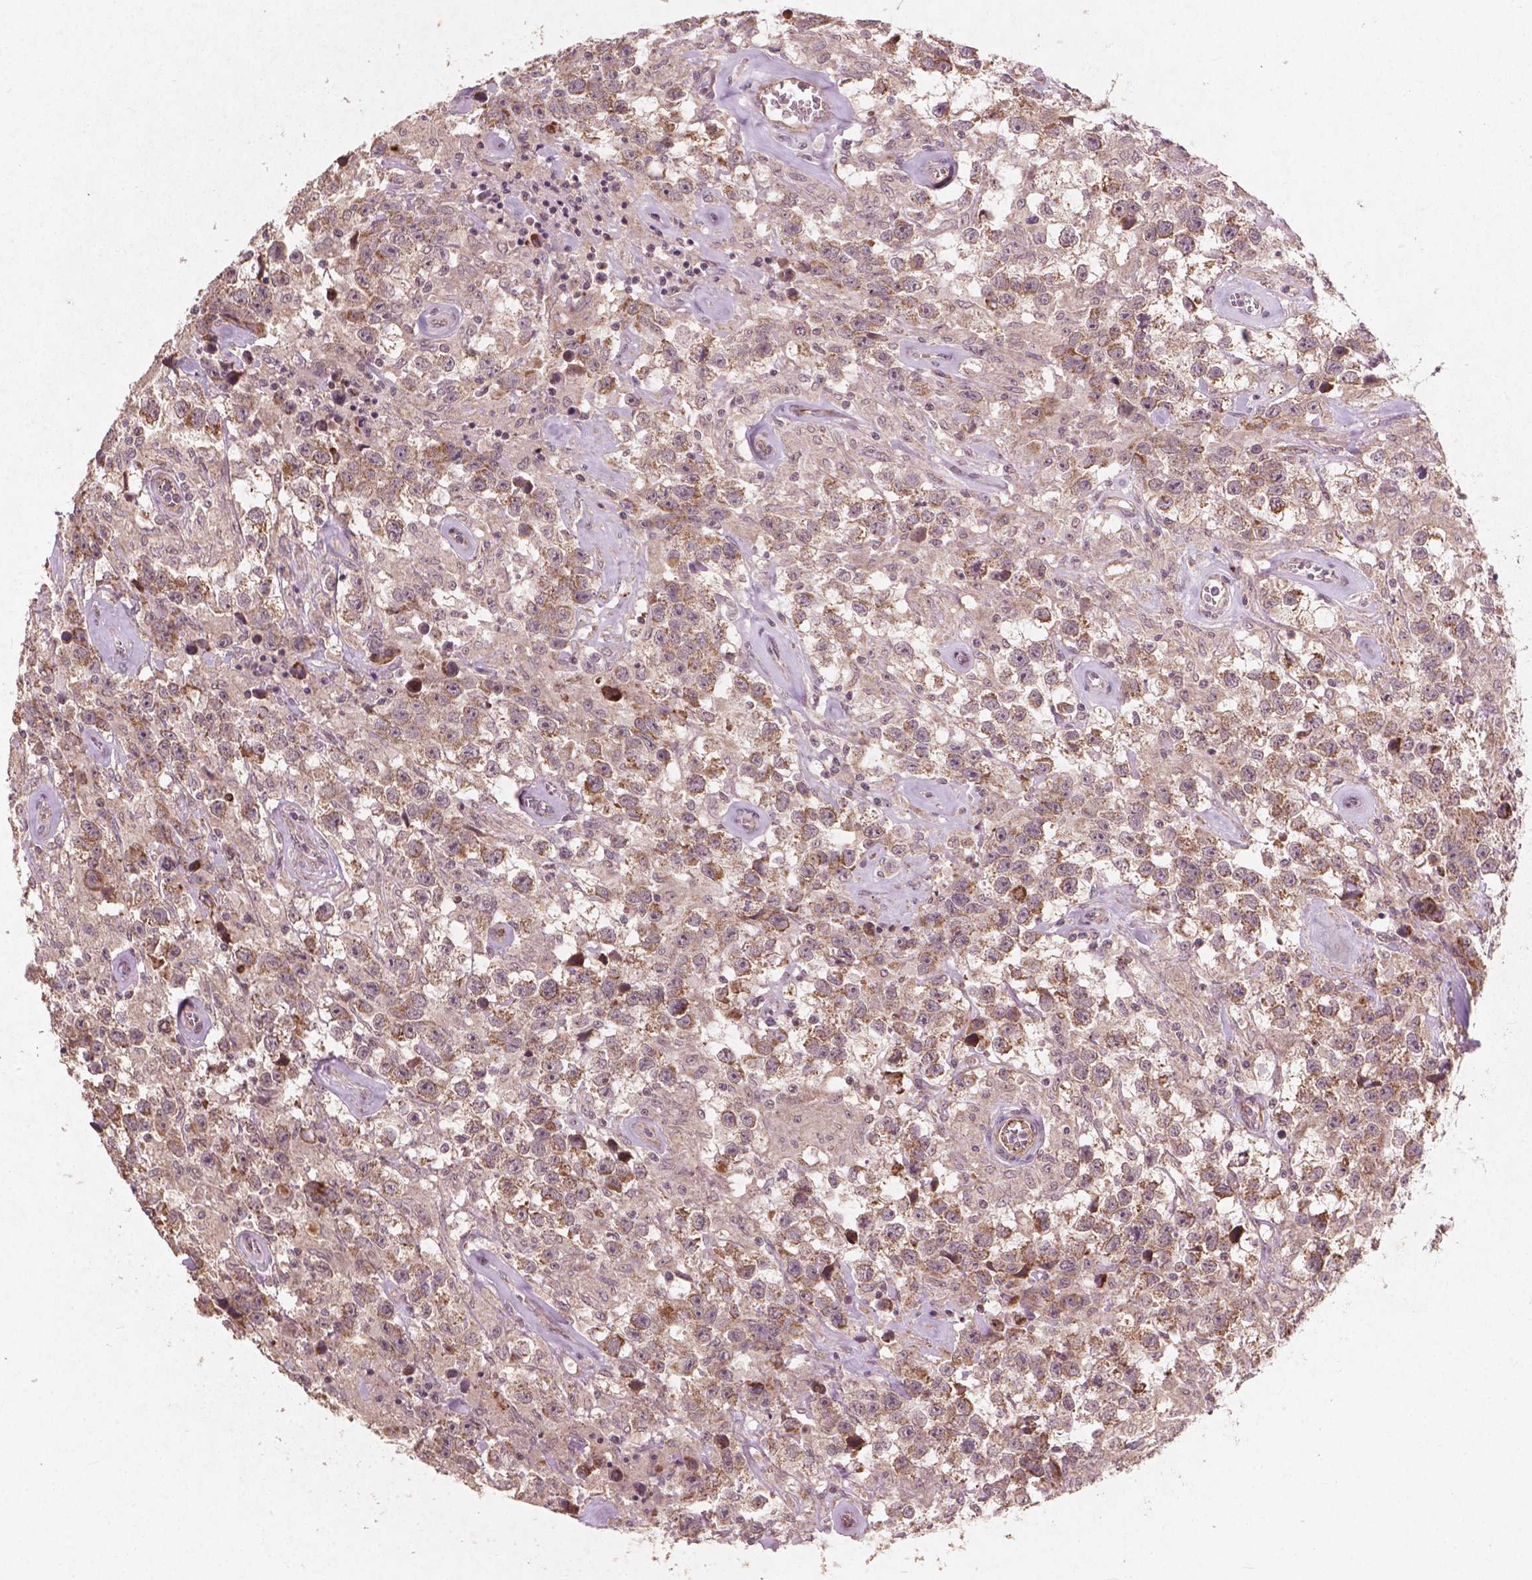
{"staining": {"intensity": "weak", "quantity": "<25%", "location": "cytoplasmic/membranous"}, "tissue": "testis cancer", "cell_type": "Tumor cells", "image_type": "cancer", "snomed": [{"axis": "morphology", "description": "Seminoma, NOS"}, {"axis": "topography", "description": "Testis"}], "caption": "Testis cancer stained for a protein using immunohistochemistry (IHC) demonstrates no expression tumor cells.", "gene": "SMAD2", "patient": {"sex": "male", "age": 43}}